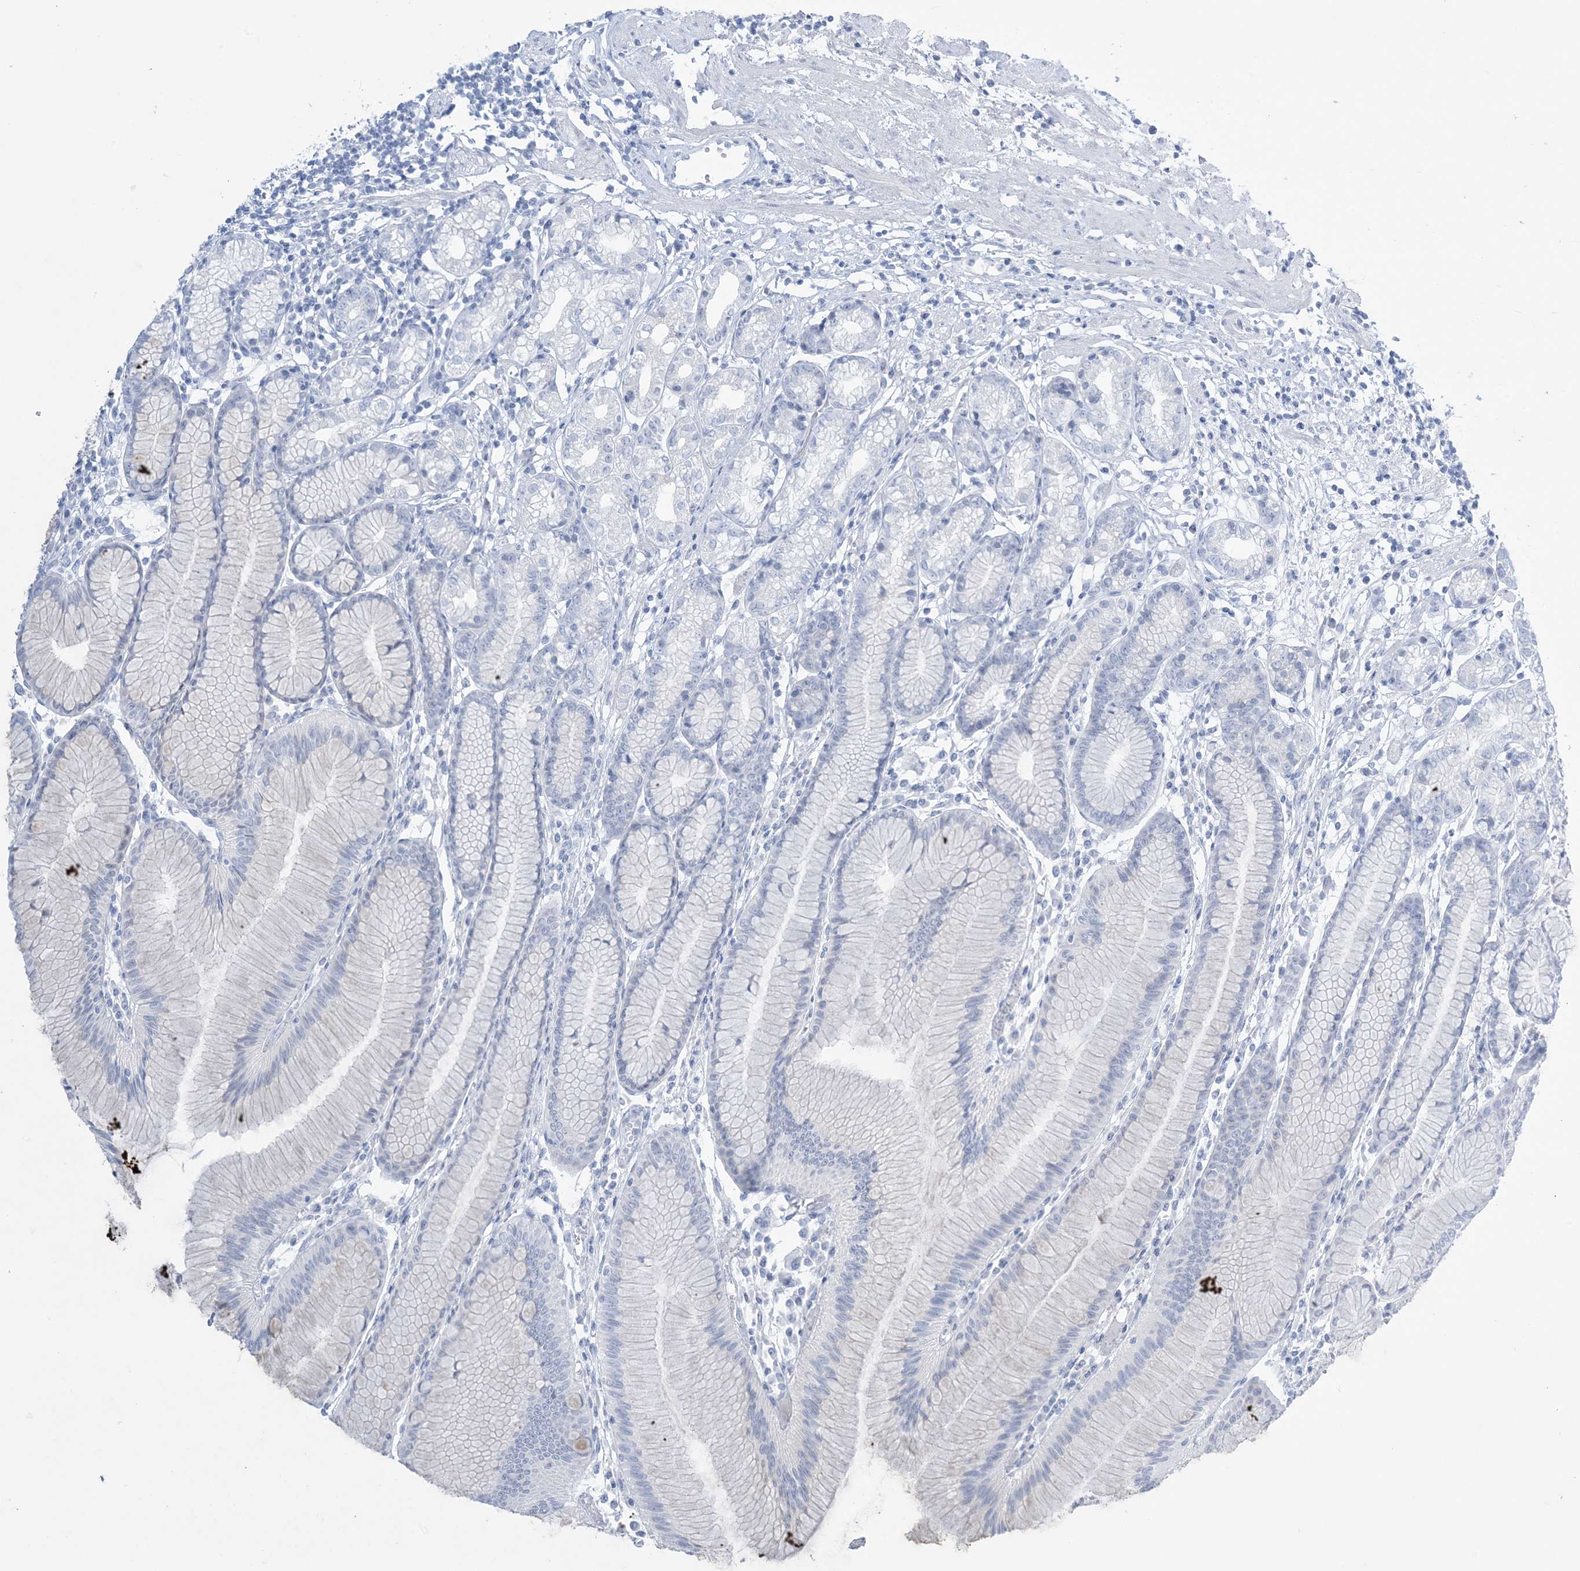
{"staining": {"intensity": "negative", "quantity": "none", "location": "none"}, "tissue": "stomach", "cell_type": "Glandular cells", "image_type": "normal", "snomed": [{"axis": "morphology", "description": "Normal tissue, NOS"}, {"axis": "topography", "description": "Stomach"}], "caption": "Benign stomach was stained to show a protein in brown. There is no significant positivity in glandular cells.", "gene": "AGXT", "patient": {"sex": "female", "age": 57}}